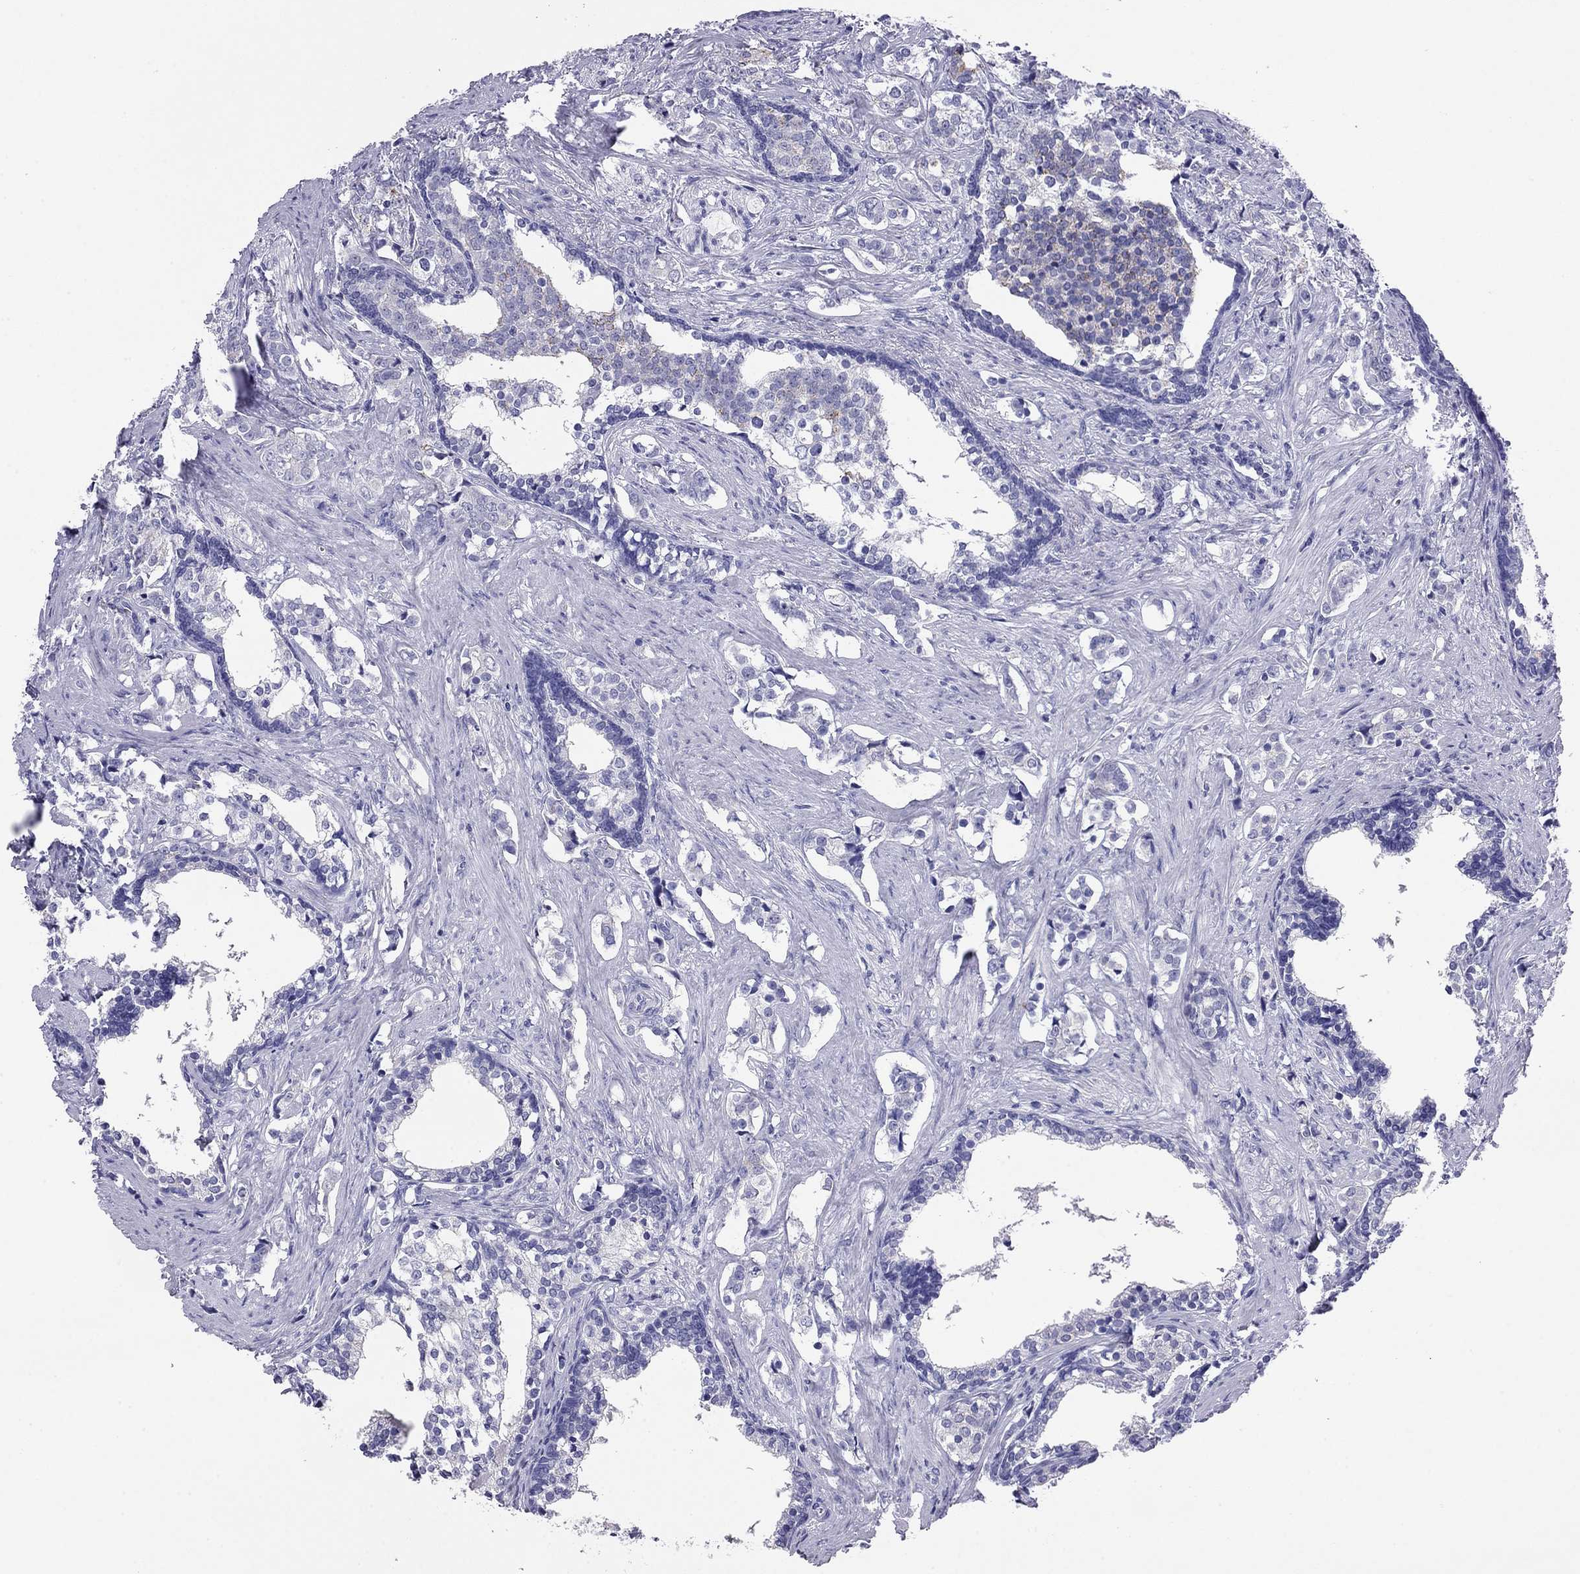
{"staining": {"intensity": "negative", "quantity": "none", "location": "none"}, "tissue": "prostate cancer", "cell_type": "Tumor cells", "image_type": "cancer", "snomed": [{"axis": "morphology", "description": "Adenocarcinoma, NOS"}, {"axis": "topography", "description": "Prostate and seminal vesicle, NOS"}], "caption": "Immunohistochemistry (IHC) micrograph of prostate cancer (adenocarcinoma) stained for a protein (brown), which shows no positivity in tumor cells.", "gene": "ODF4", "patient": {"sex": "male", "age": 63}}